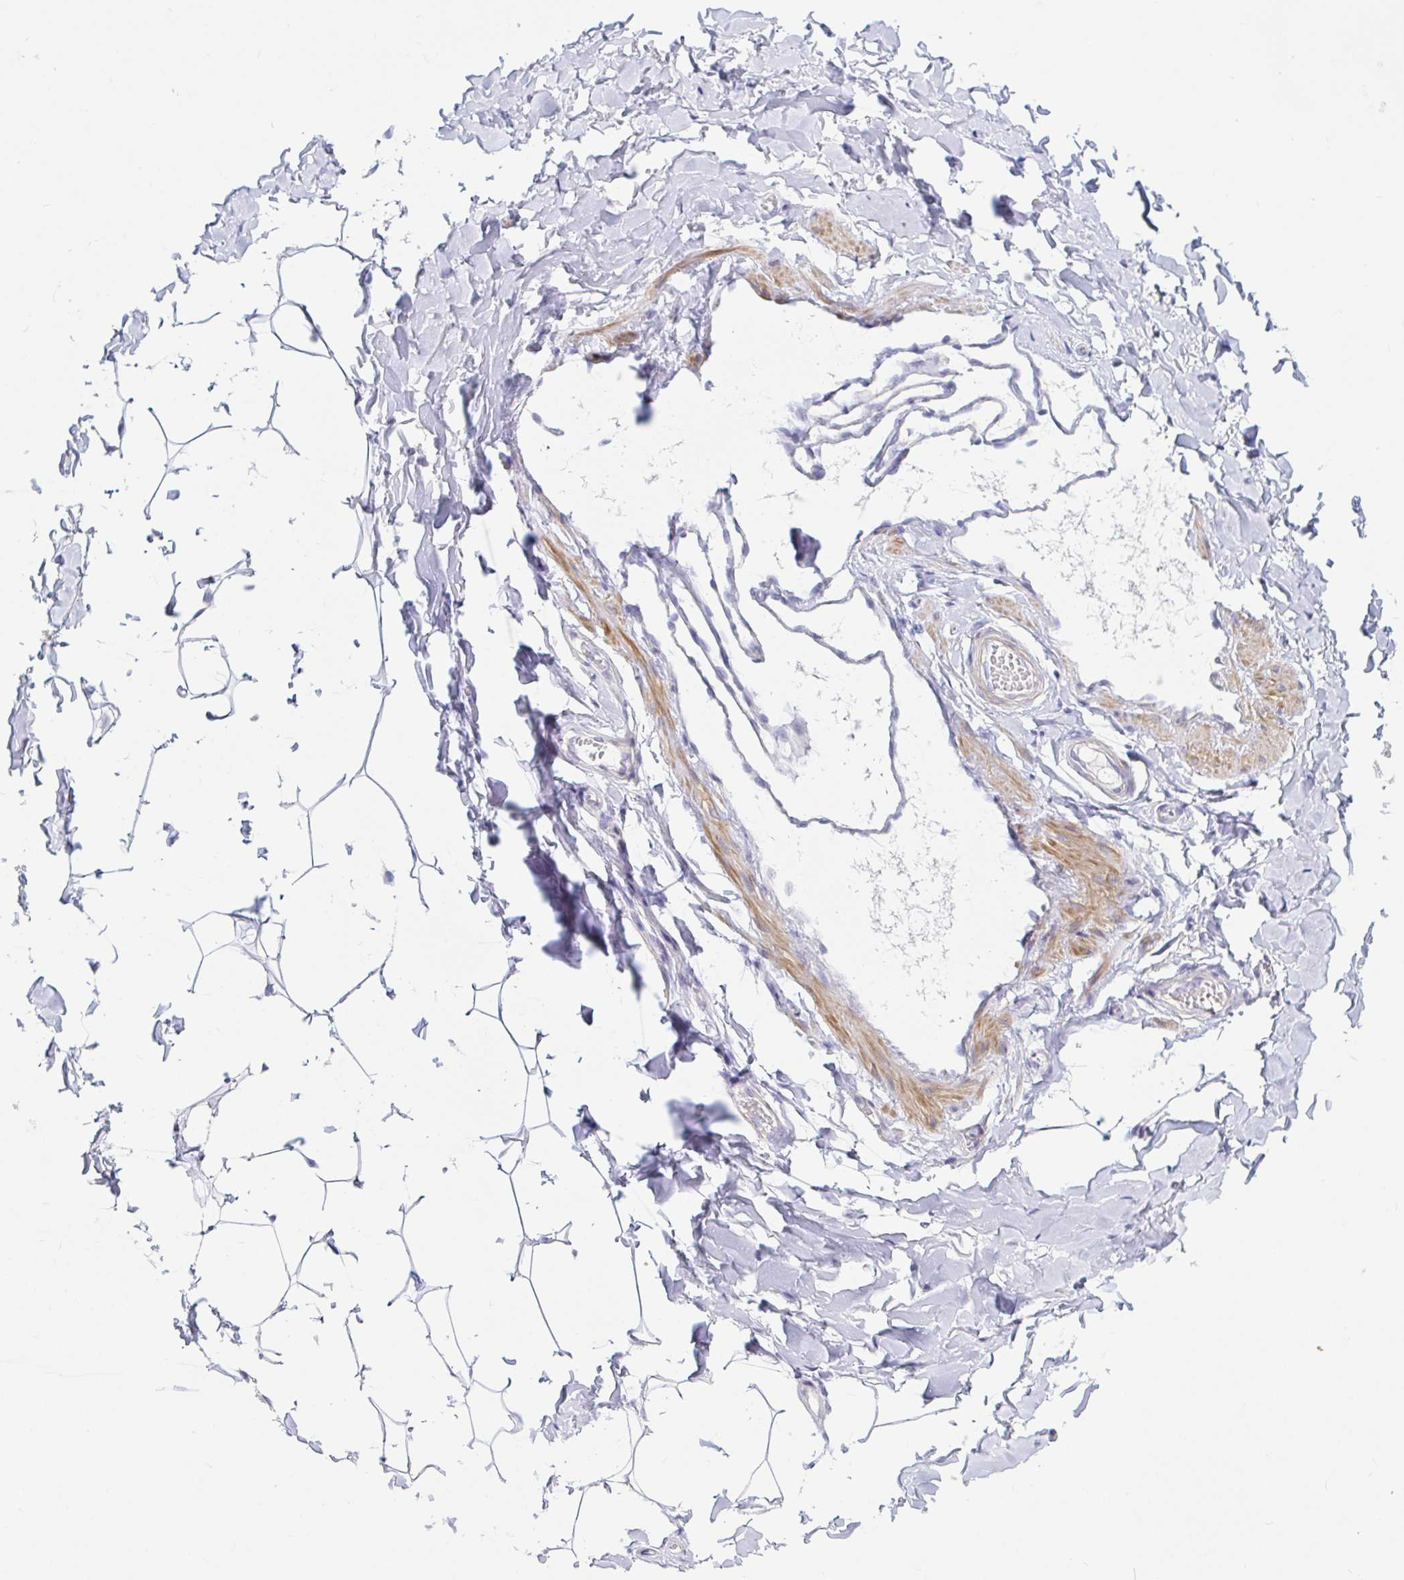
{"staining": {"intensity": "negative", "quantity": "none", "location": "none"}, "tissue": "adipose tissue", "cell_type": "Adipocytes", "image_type": "normal", "snomed": [{"axis": "morphology", "description": "Normal tissue, NOS"}, {"axis": "topography", "description": "Soft tissue"}, {"axis": "topography", "description": "Adipose tissue"}, {"axis": "topography", "description": "Vascular tissue"}, {"axis": "topography", "description": "Peripheral nerve tissue"}], "caption": "This is an IHC photomicrograph of benign adipose tissue. There is no staining in adipocytes.", "gene": "ENSG00000271254", "patient": {"sex": "male", "age": 29}}